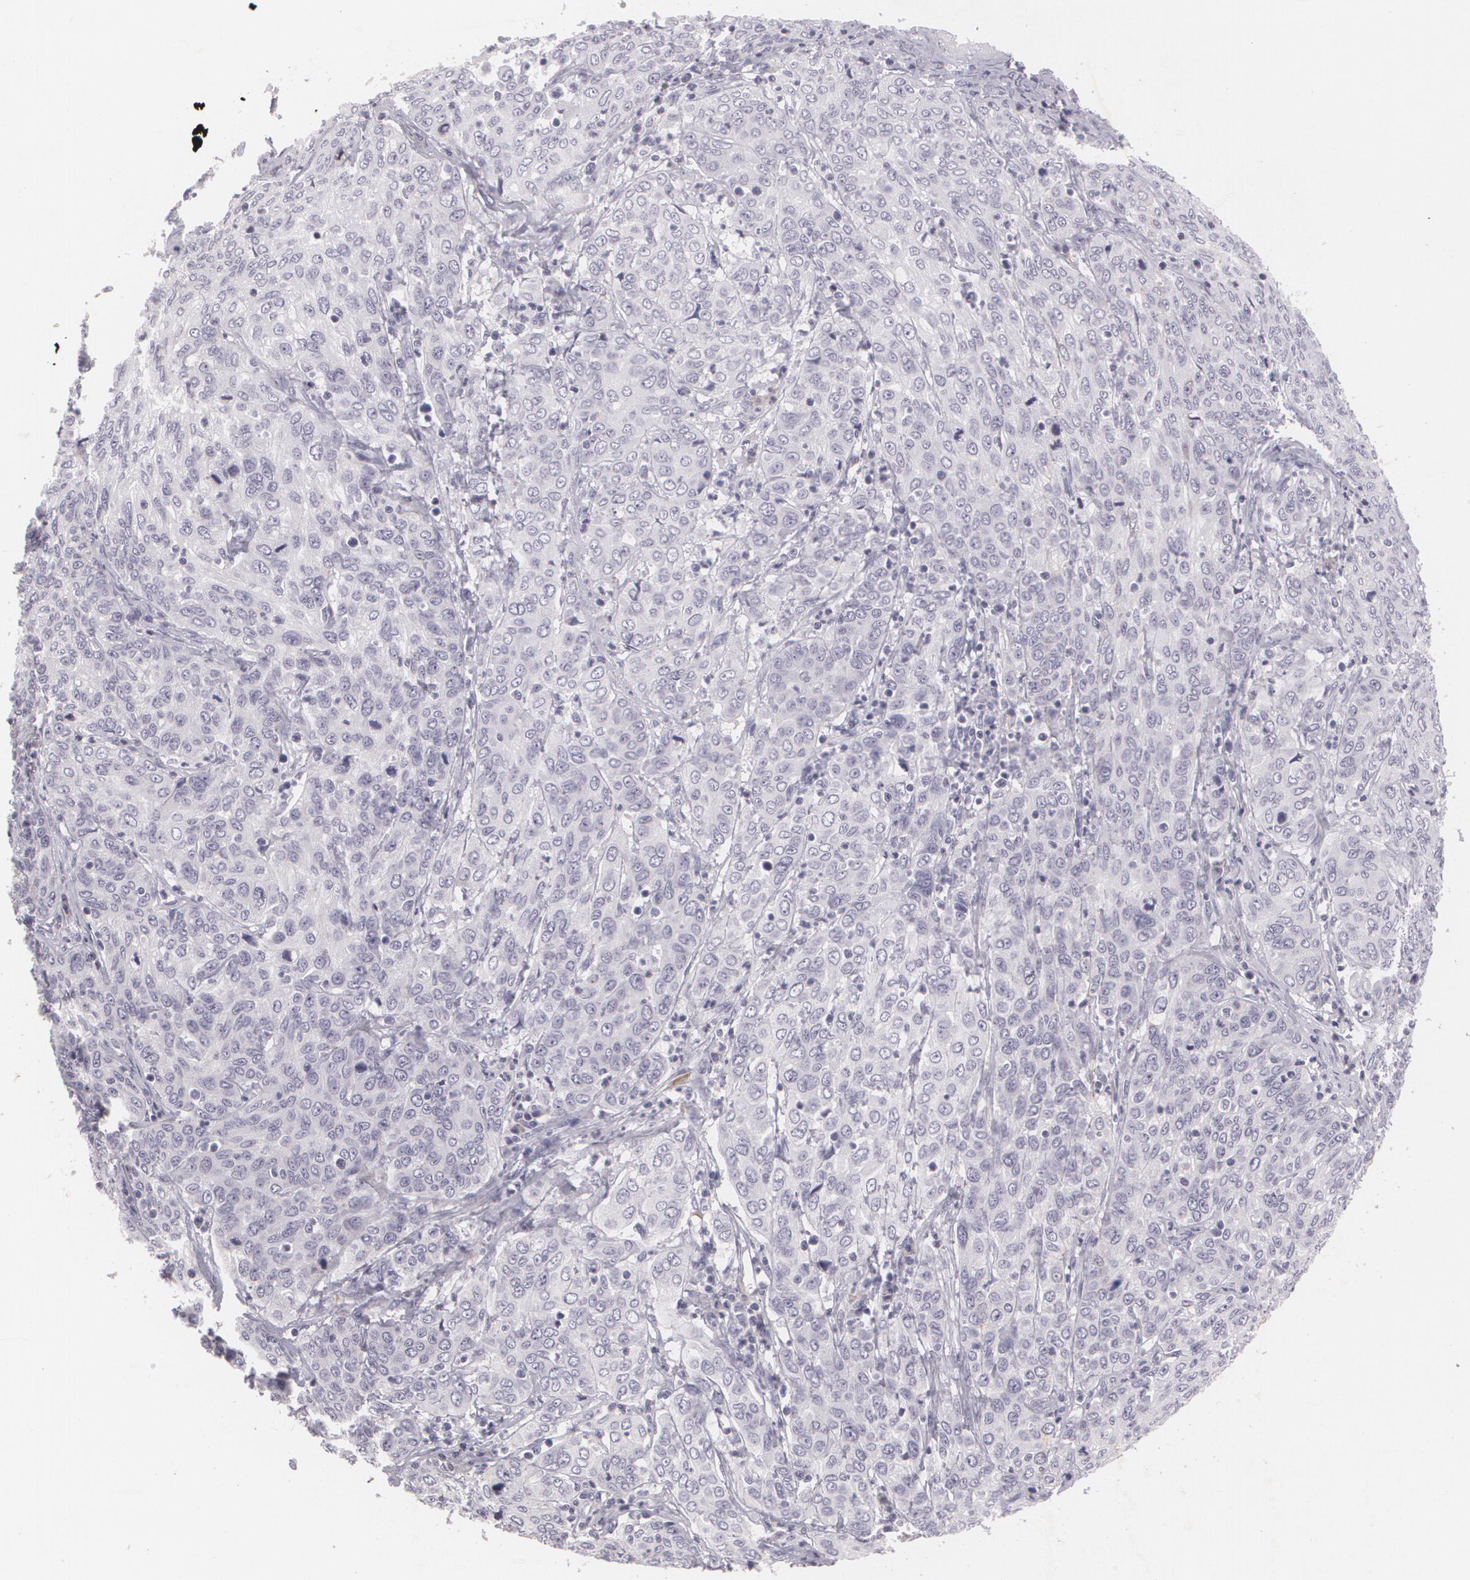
{"staining": {"intensity": "negative", "quantity": "none", "location": "none"}, "tissue": "cervical cancer", "cell_type": "Tumor cells", "image_type": "cancer", "snomed": [{"axis": "morphology", "description": "Squamous cell carcinoma, NOS"}, {"axis": "topography", "description": "Cervix"}], "caption": "This is an IHC micrograph of human cervical cancer (squamous cell carcinoma). There is no staining in tumor cells.", "gene": "MAP2", "patient": {"sex": "female", "age": 38}}